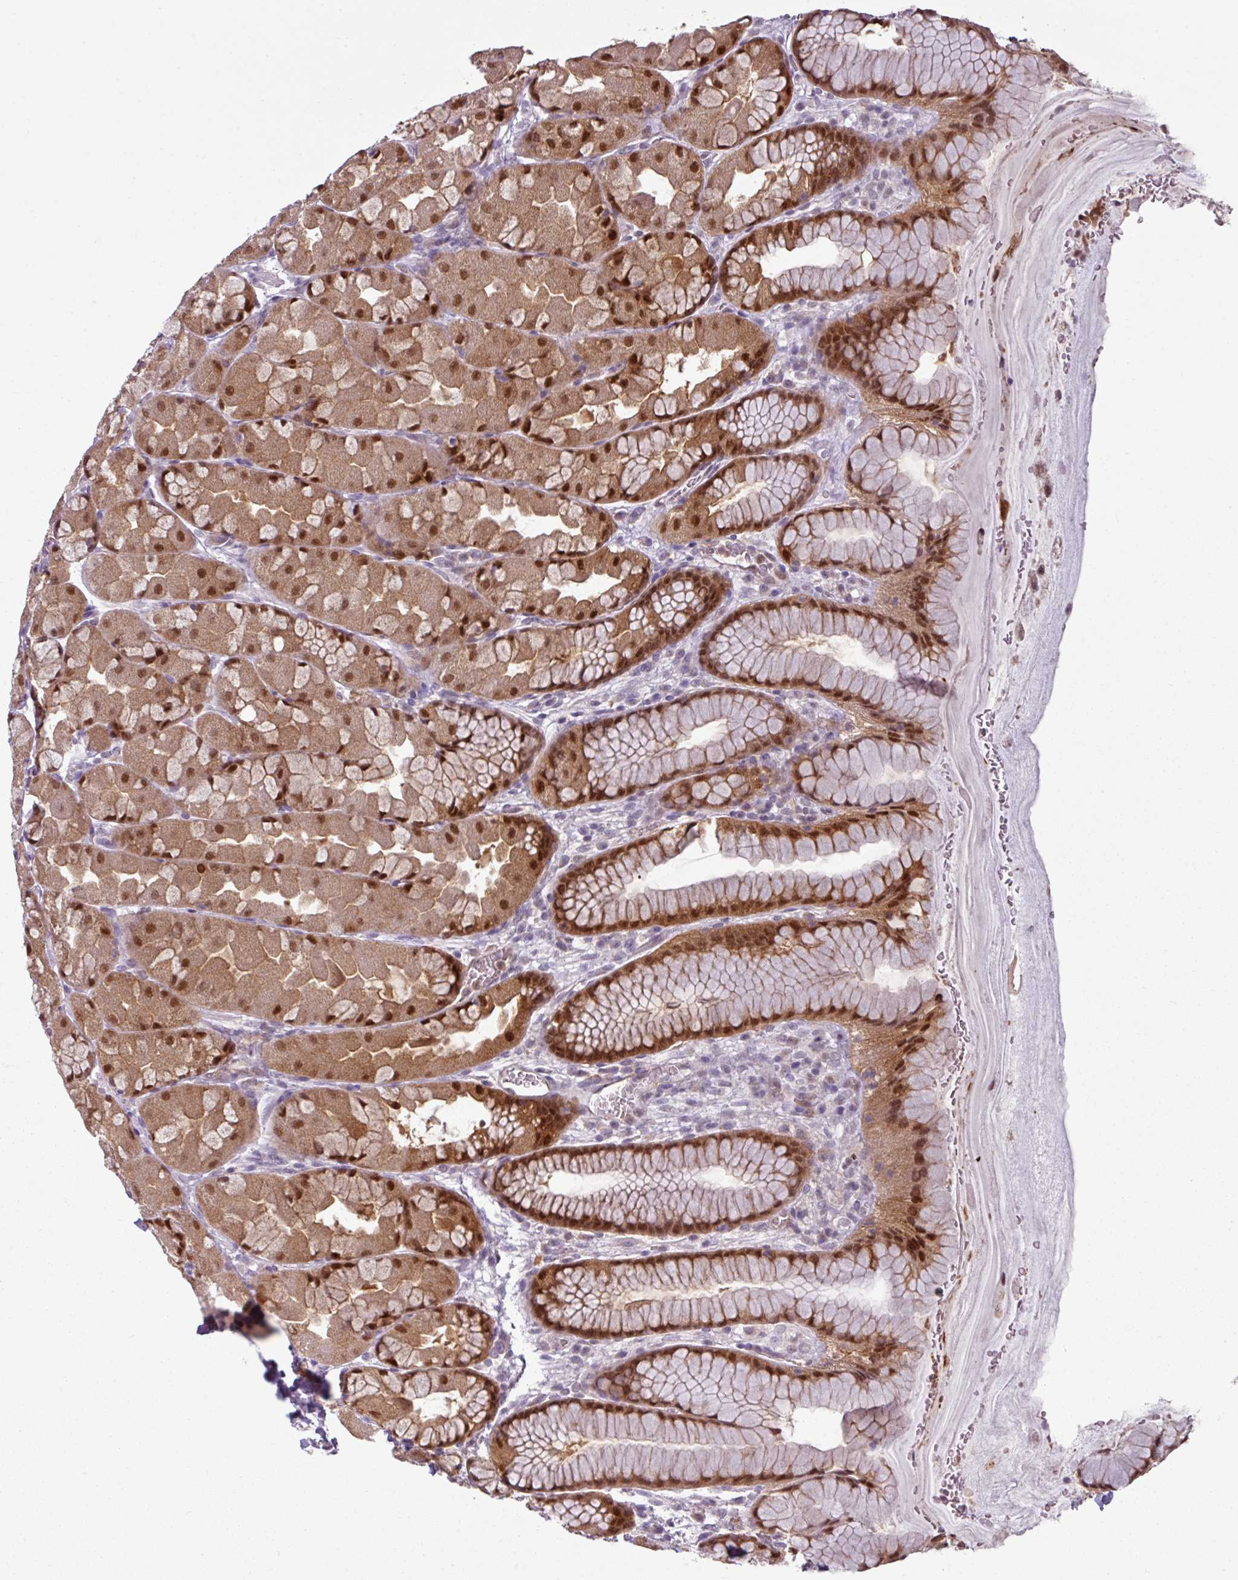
{"staining": {"intensity": "strong", "quantity": ">75%", "location": "cytoplasmic/membranous,nuclear"}, "tissue": "stomach", "cell_type": "Glandular cells", "image_type": "normal", "snomed": [{"axis": "morphology", "description": "Normal tissue, NOS"}, {"axis": "topography", "description": "Stomach"}], "caption": "Unremarkable stomach exhibits strong cytoplasmic/membranous,nuclear staining in approximately >75% of glandular cells, visualized by immunohistochemistry. Nuclei are stained in blue.", "gene": "TTLL12", "patient": {"sex": "male", "age": 57}}